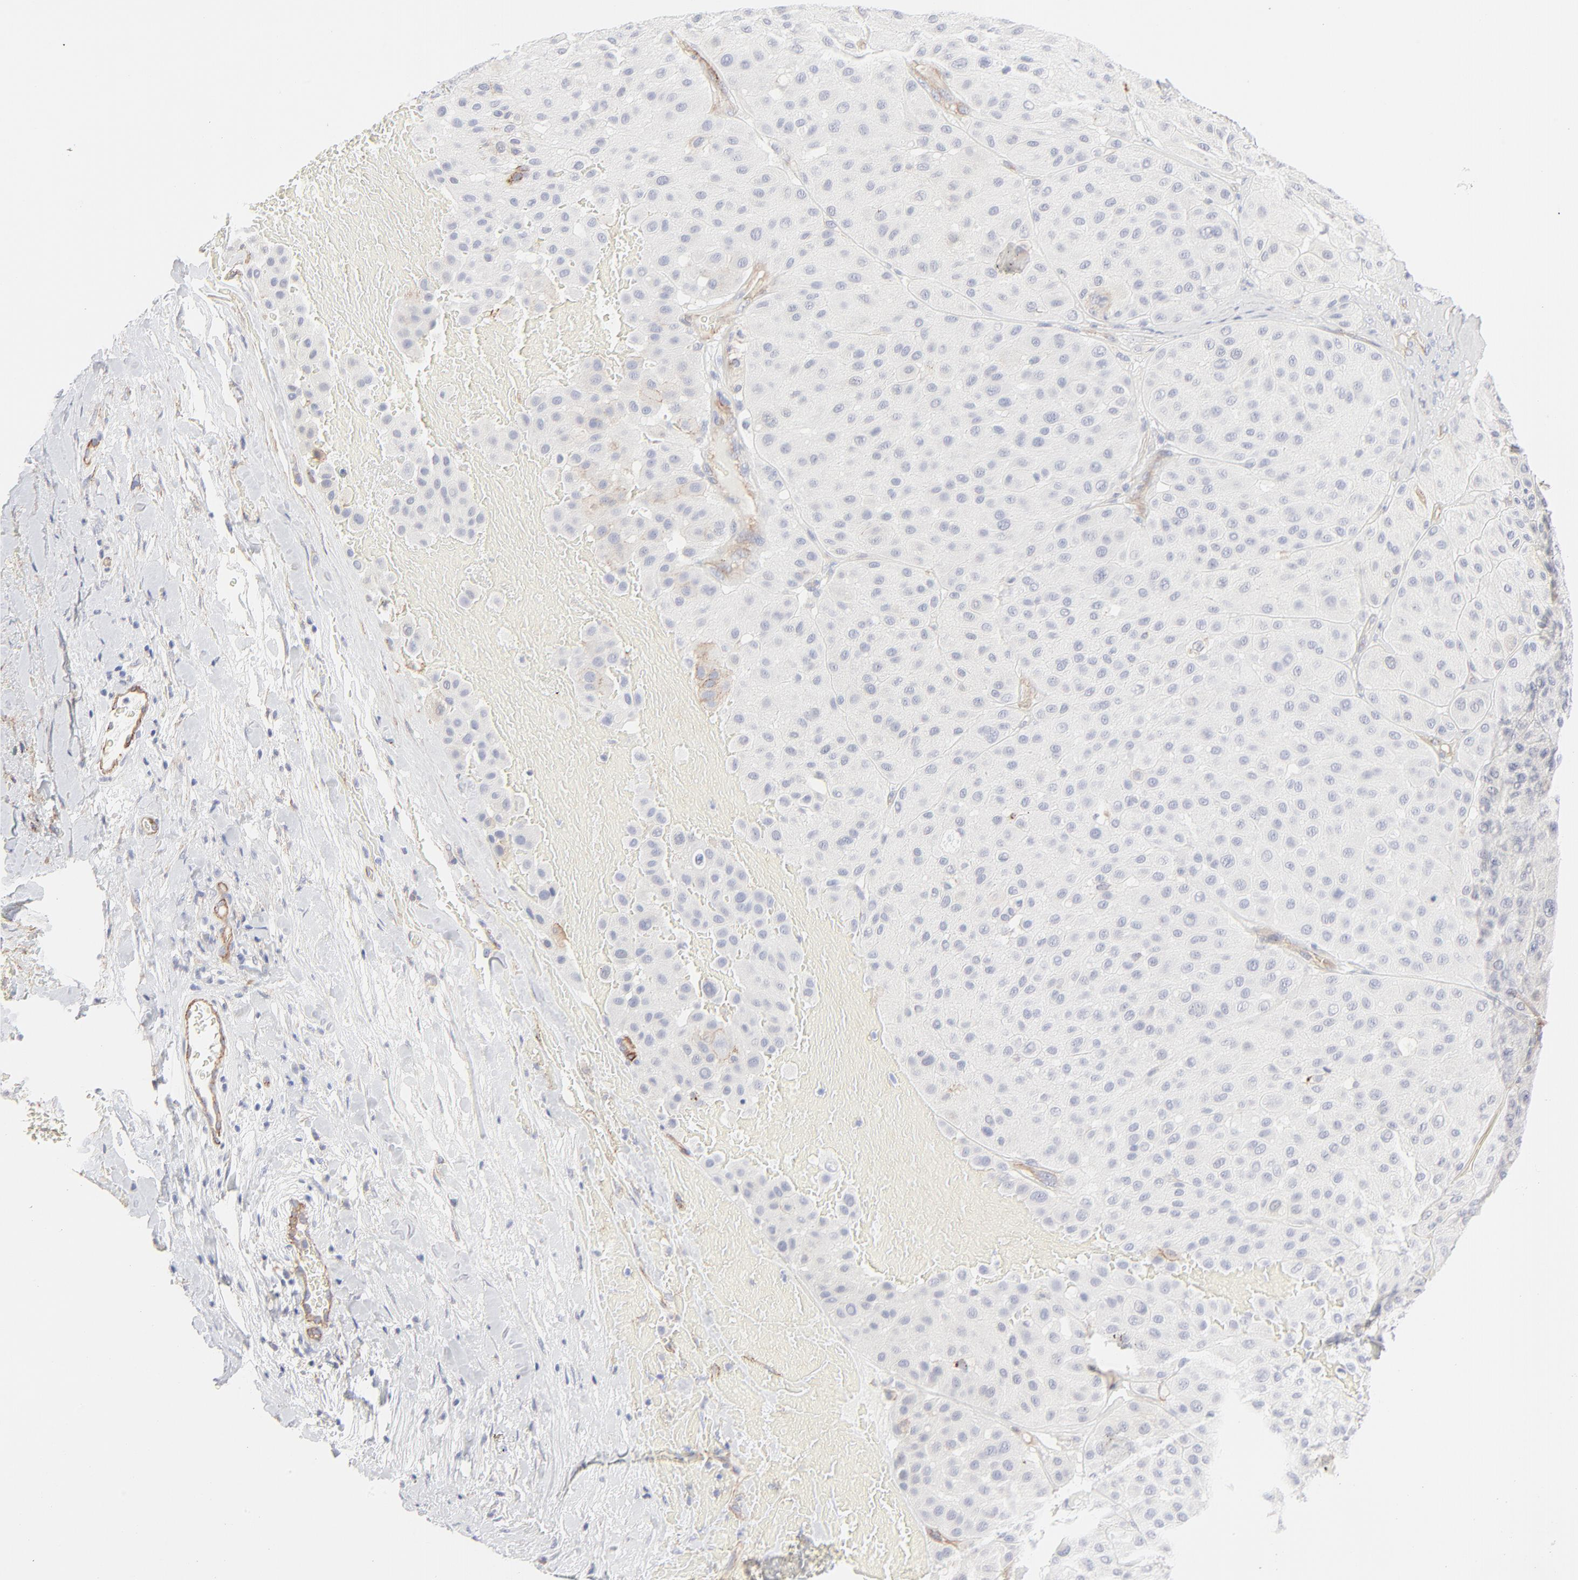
{"staining": {"intensity": "negative", "quantity": "none", "location": "none"}, "tissue": "melanoma", "cell_type": "Tumor cells", "image_type": "cancer", "snomed": [{"axis": "morphology", "description": "Normal tissue, NOS"}, {"axis": "morphology", "description": "Malignant melanoma, Metastatic site"}, {"axis": "topography", "description": "Skin"}], "caption": "This is a histopathology image of IHC staining of melanoma, which shows no staining in tumor cells. (Immunohistochemistry (ihc), brightfield microscopy, high magnification).", "gene": "ITGA5", "patient": {"sex": "male", "age": 41}}